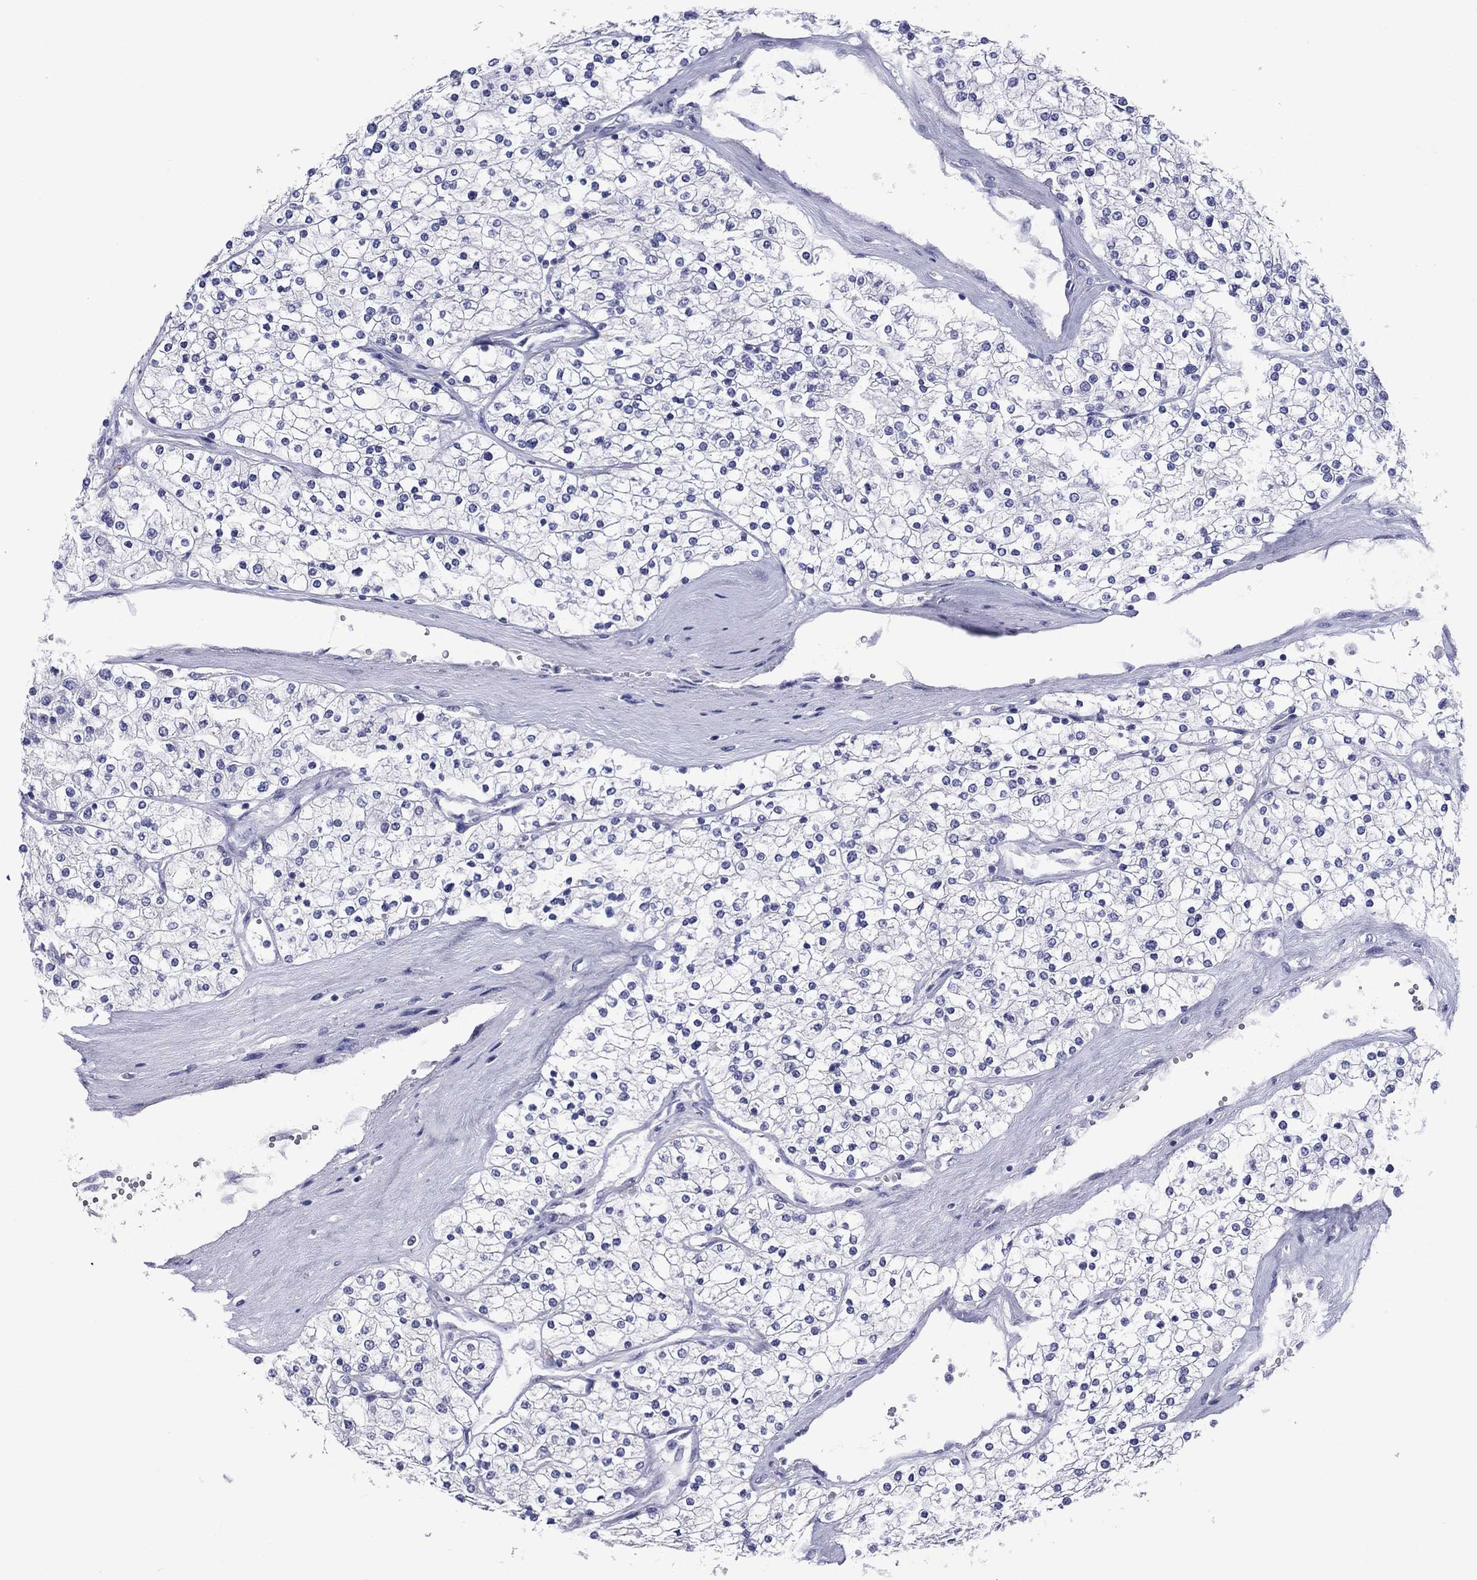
{"staining": {"intensity": "negative", "quantity": "none", "location": "none"}, "tissue": "renal cancer", "cell_type": "Tumor cells", "image_type": "cancer", "snomed": [{"axis": "morphology", "description": "Adenocarcinoma, NOS"}, {"axis": "topography", "description": "Kidney"}], "caption": "This is an immunohistochemistry (IHC) photomicrograph of human renal cancer (adenocarcinoma). There is no expression in tumor cells.", "gene": "TCFL5", "patient": {"sex": "male", "age": 80}}